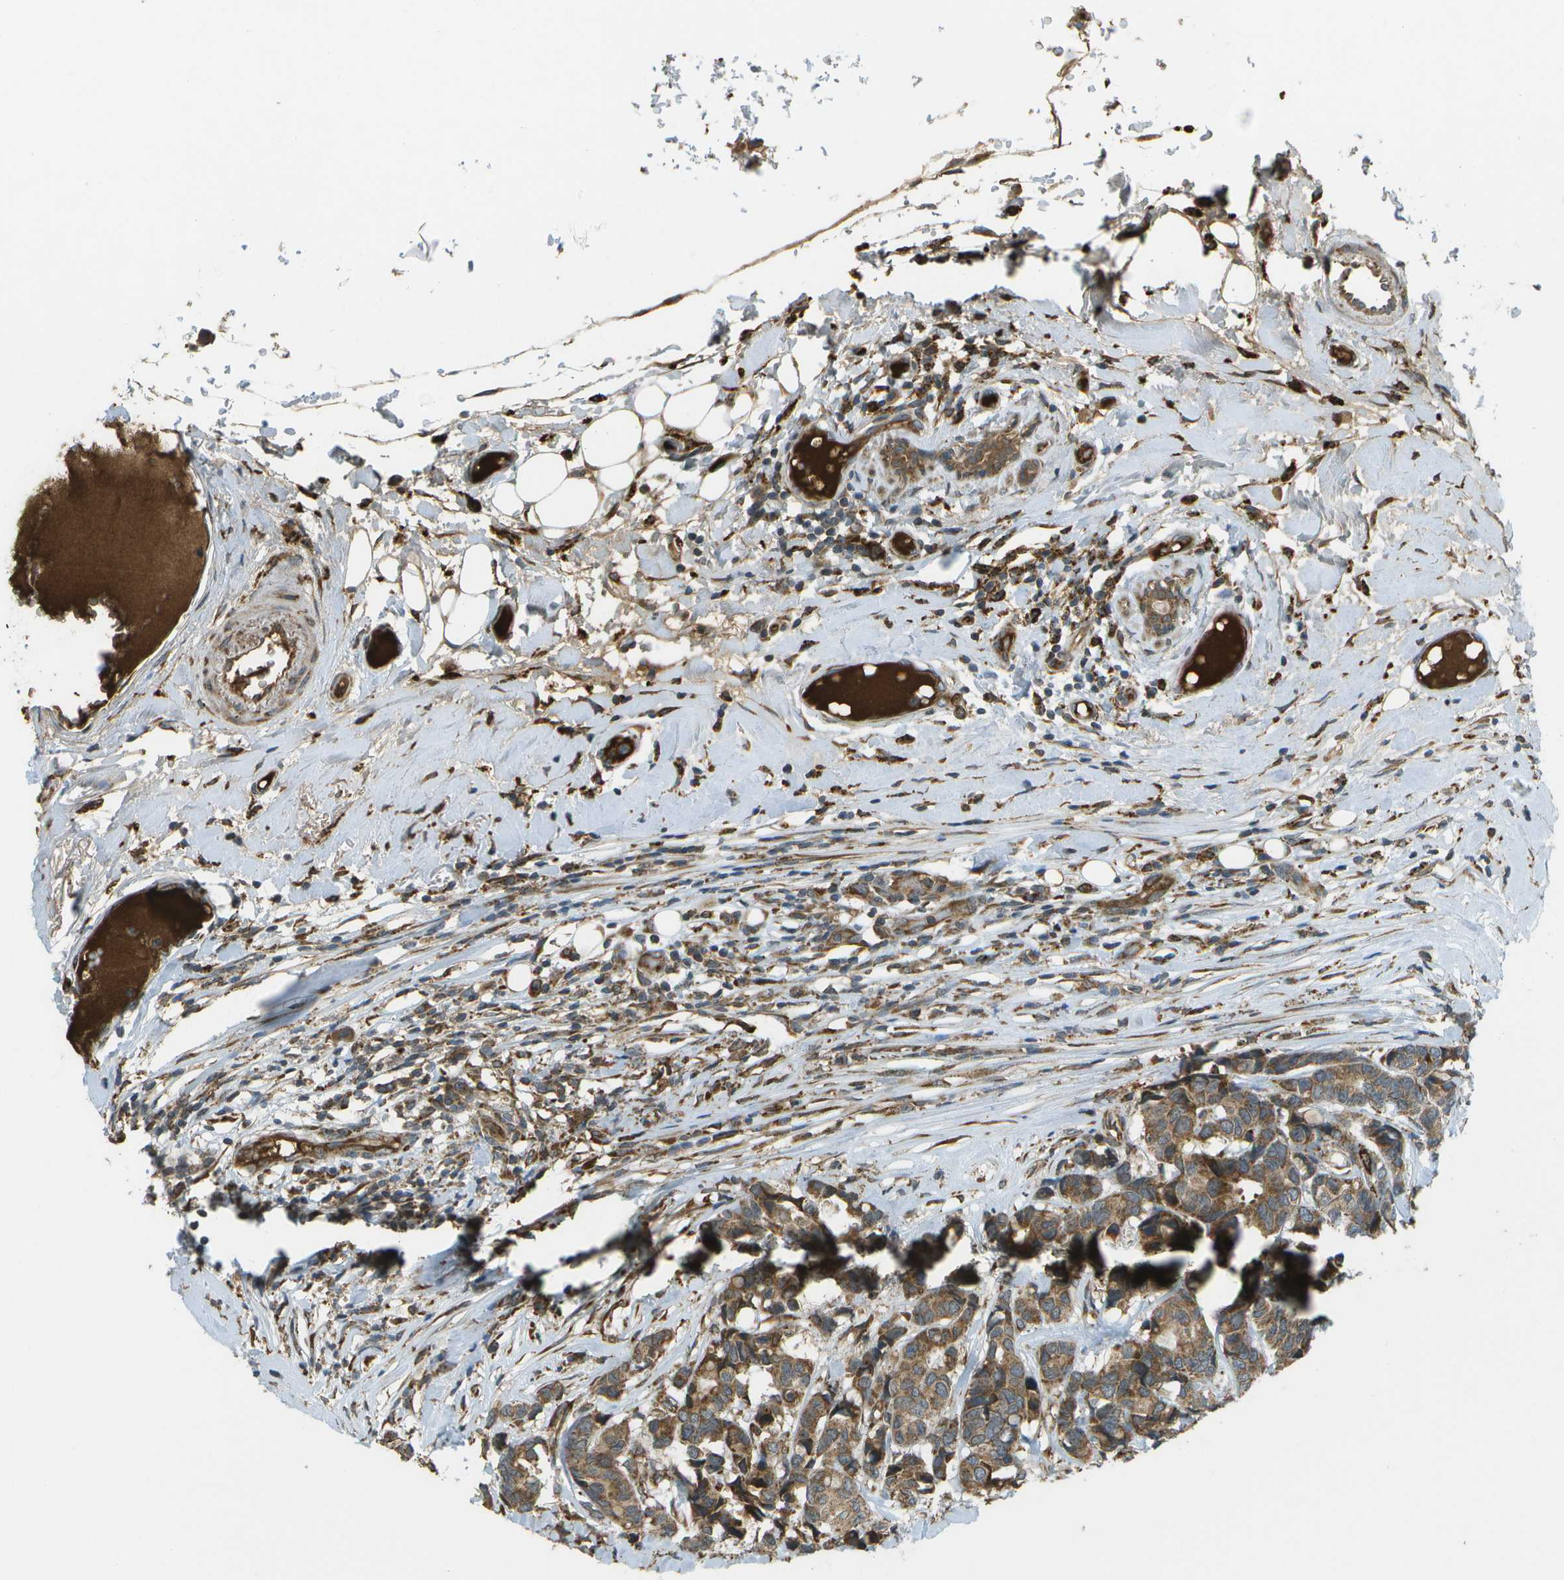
{"staining": {"intensity": "moderate", "quantity": ">75%", "location": "cytoplasmic/membranous"}, "tissue": "breast cancer", "cell_type": "Tumor cells", "image_type": "cancer", "snomed": [{"axis": "morphology", "description": "Duct carcinoma"}, {"axis": "topography", "description": "Breast"}], "caption": "High-power microscopy captured an IHC photomicrograph of breast cancer (infiltrating ductal carcinoma), revealing moderate cytoplasmic/membranous expression in approximately >75% of tumor cells.", "gene": "USP30", "patient": {"sex": "female", "age": 87}}